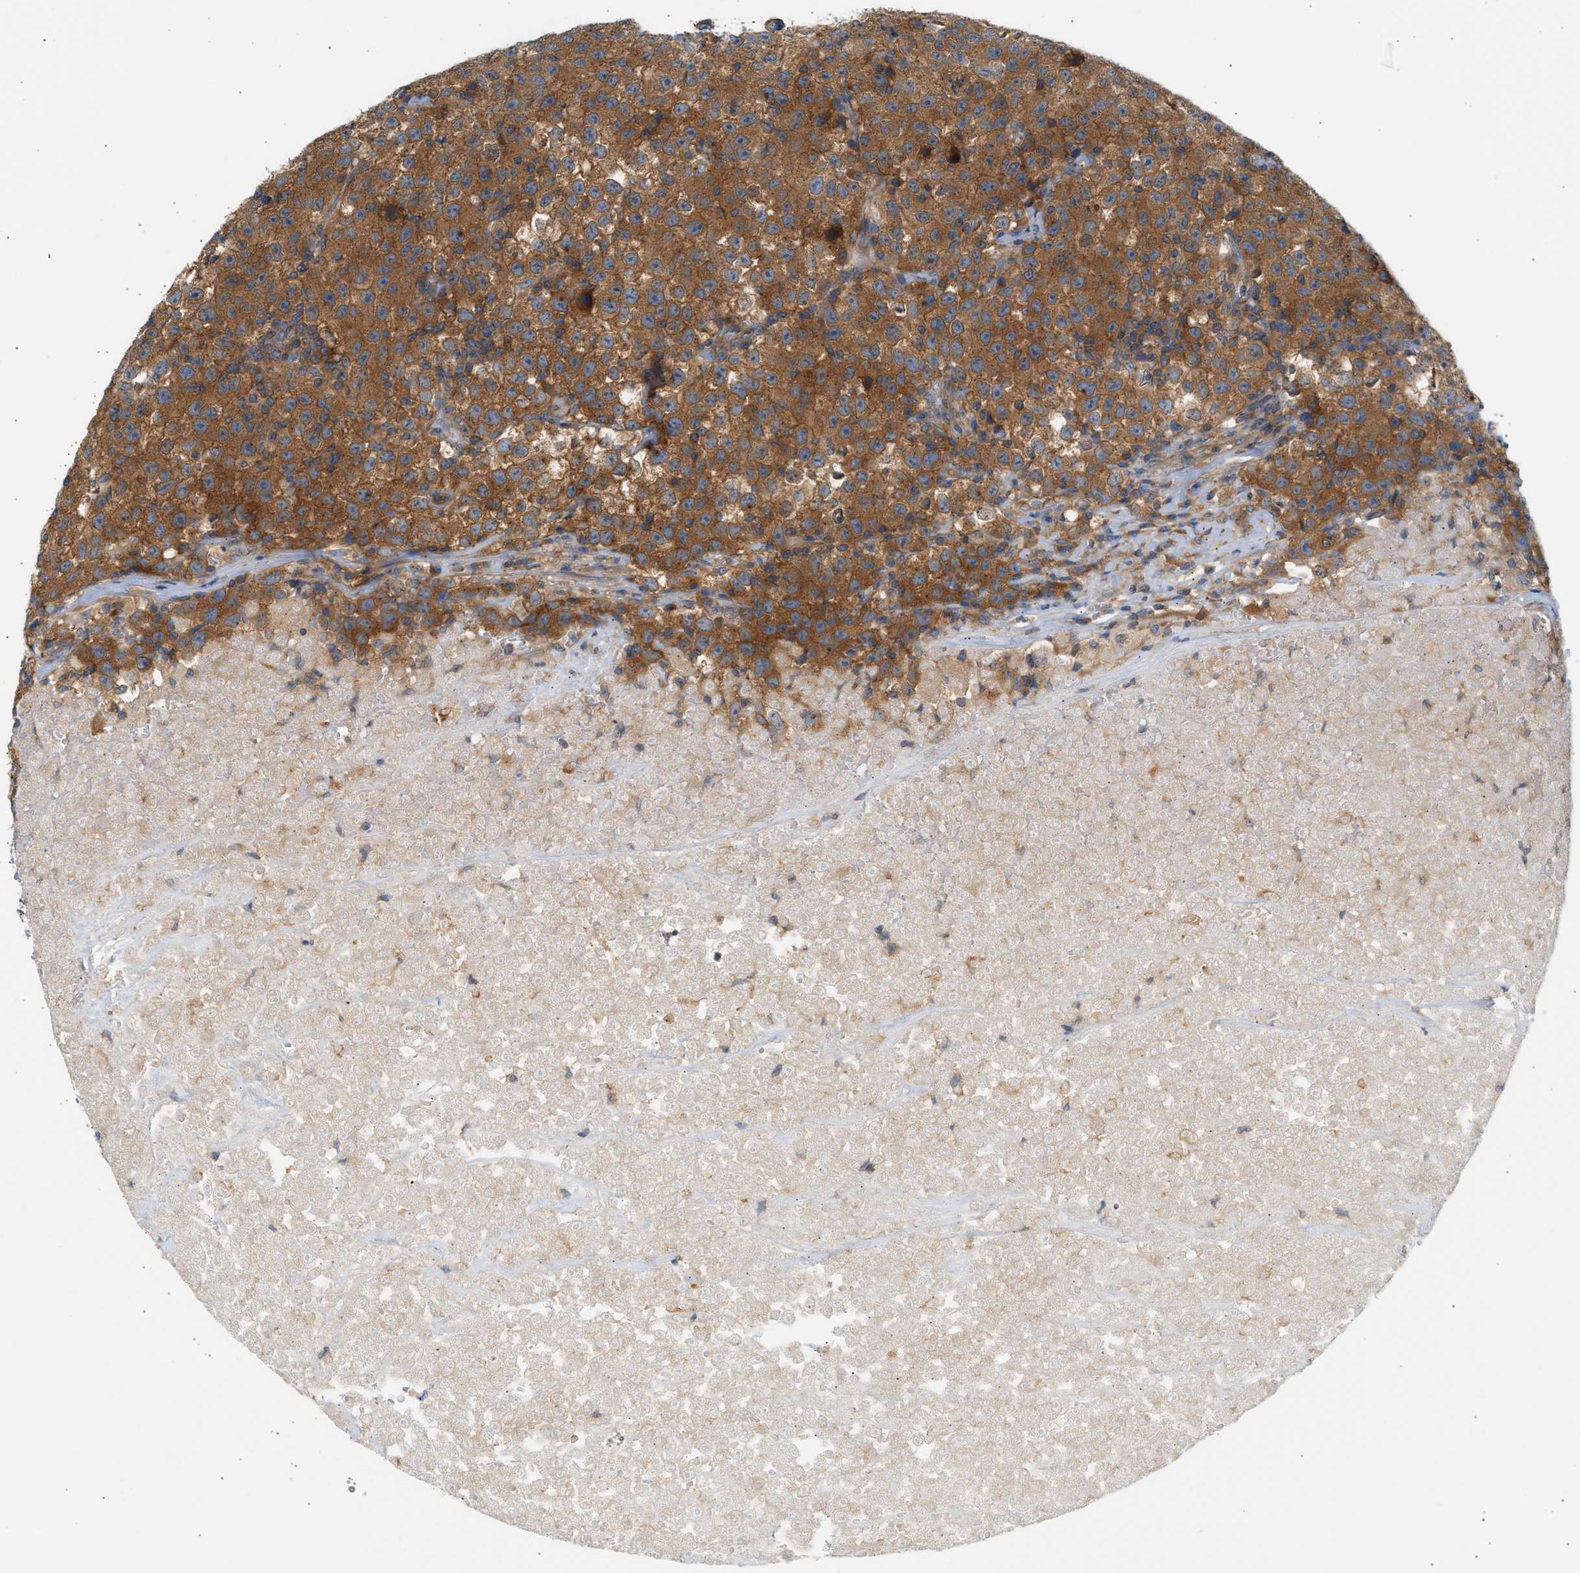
{"staining": {"intensity": "strong", "quantity": ">75%", "location": "cytoplasmic/membranous"}, "tissue": "testis cancer", "cell_type": "Tumor cells", "image_type": "cancer", "snomed": [{"axis": "morphology", "description": "Seminoma, NOS"}, {"axis": "topography", "description": "Testis"}], "caption": "Protein staining of testis seminoma tissue shows strong cytoplasmic/membranous staining in about >75% of tumor cells.", "gene": "PAFAH1B1", "patient": {"sex": "male", "age": 22}}